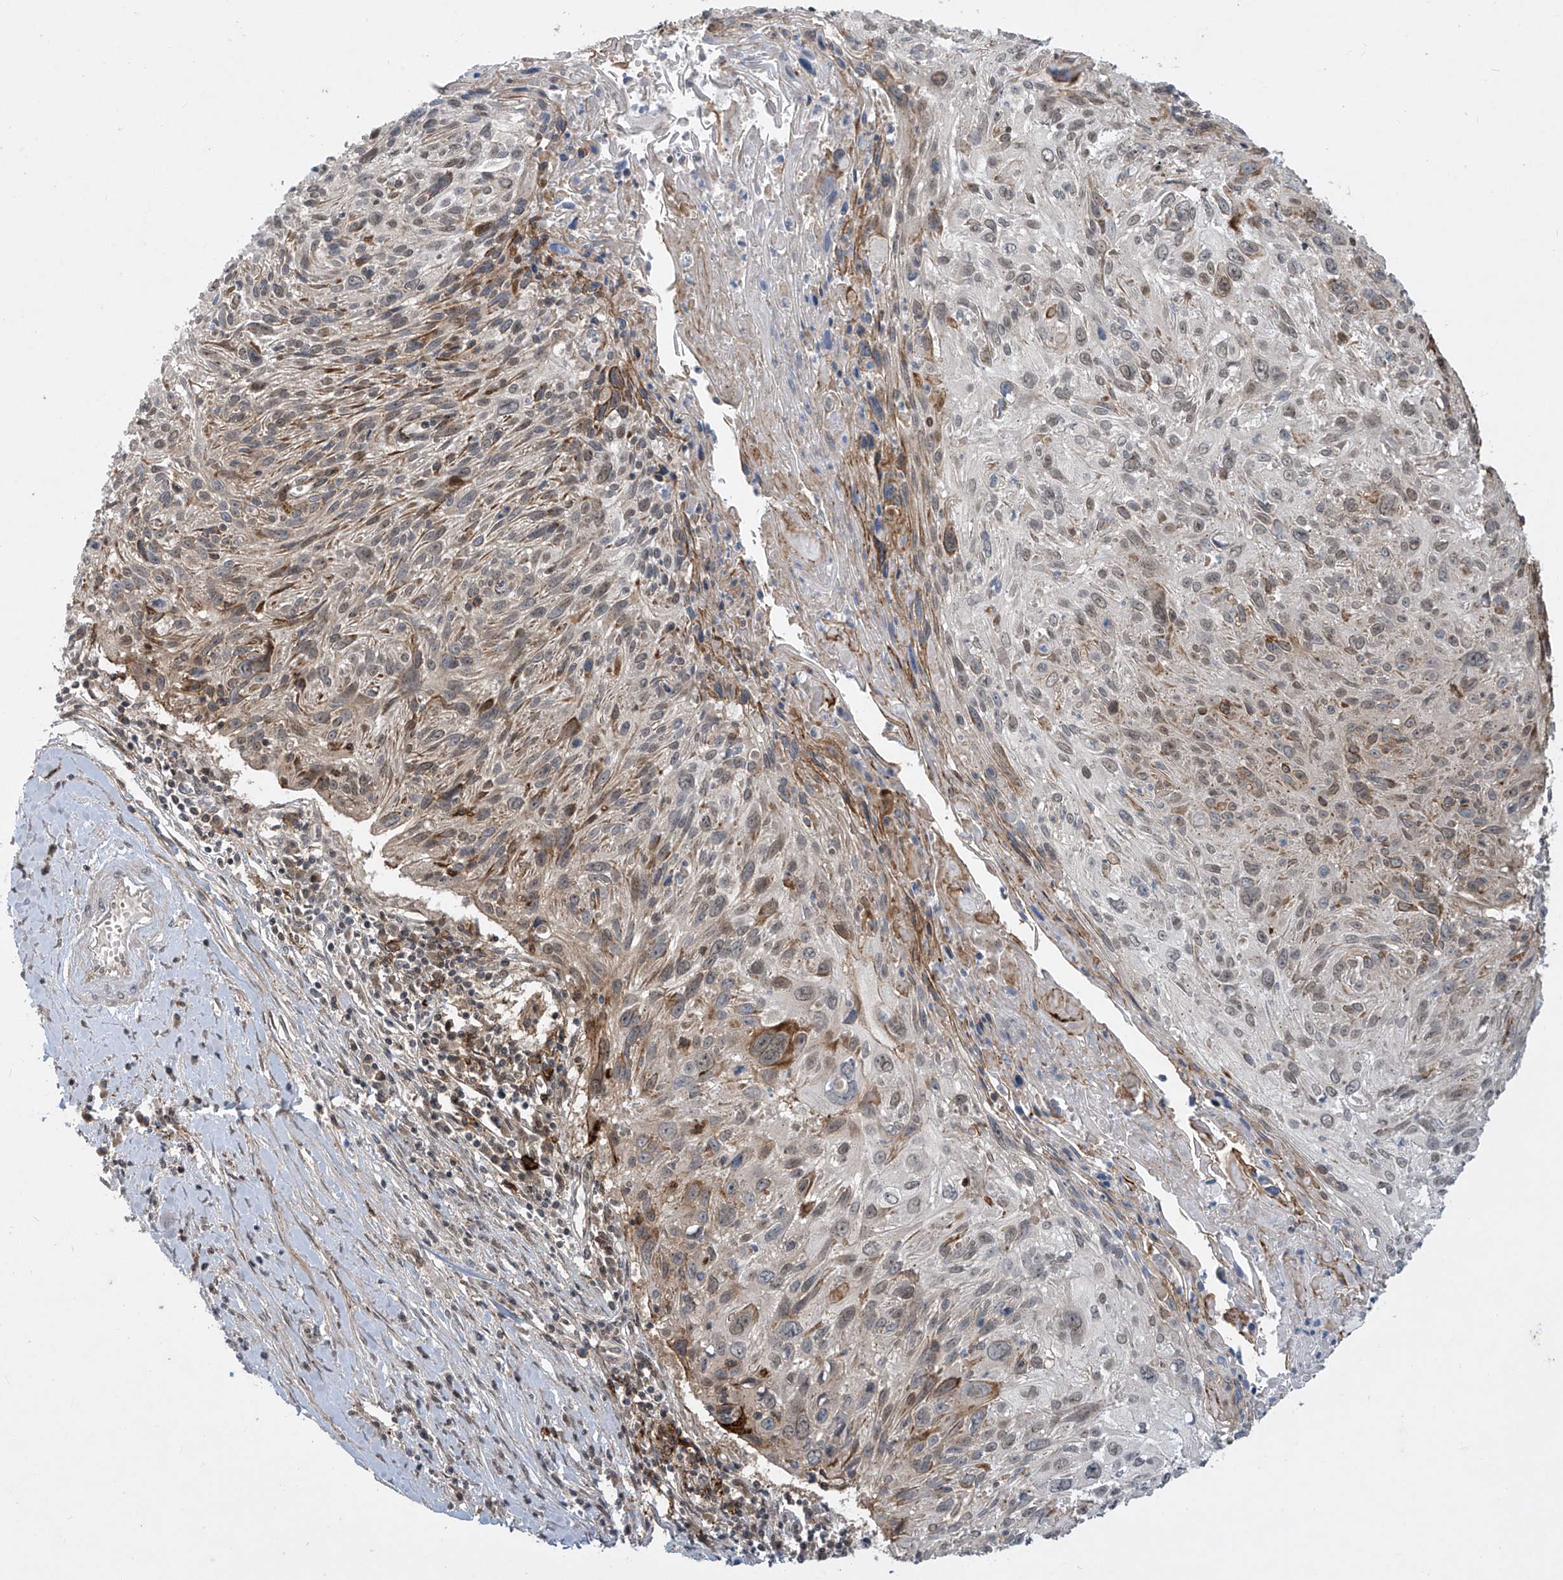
{"staining": {"intensity": "moderate", "quantity": "25%-75%", "location": "cytoplasmic/membranous,nuclear"}, "tissue": "cervical cancer", "cell_type": "Tumor cells", "image_type": "cancer", "snomed": [{"axis": "morphology", "description": "Squamous cell carcinoma, NOS"}, {"axis": "topography", "description": "Cervix"}], "caption": "Protein staining reveals moderate cytoplasmic/membranous and nuclear positivity in about 25%-75% of tumor cells in cervical cancer.", "gene": "LAGE3", "patient": {"sex": "female", "age": 51}}